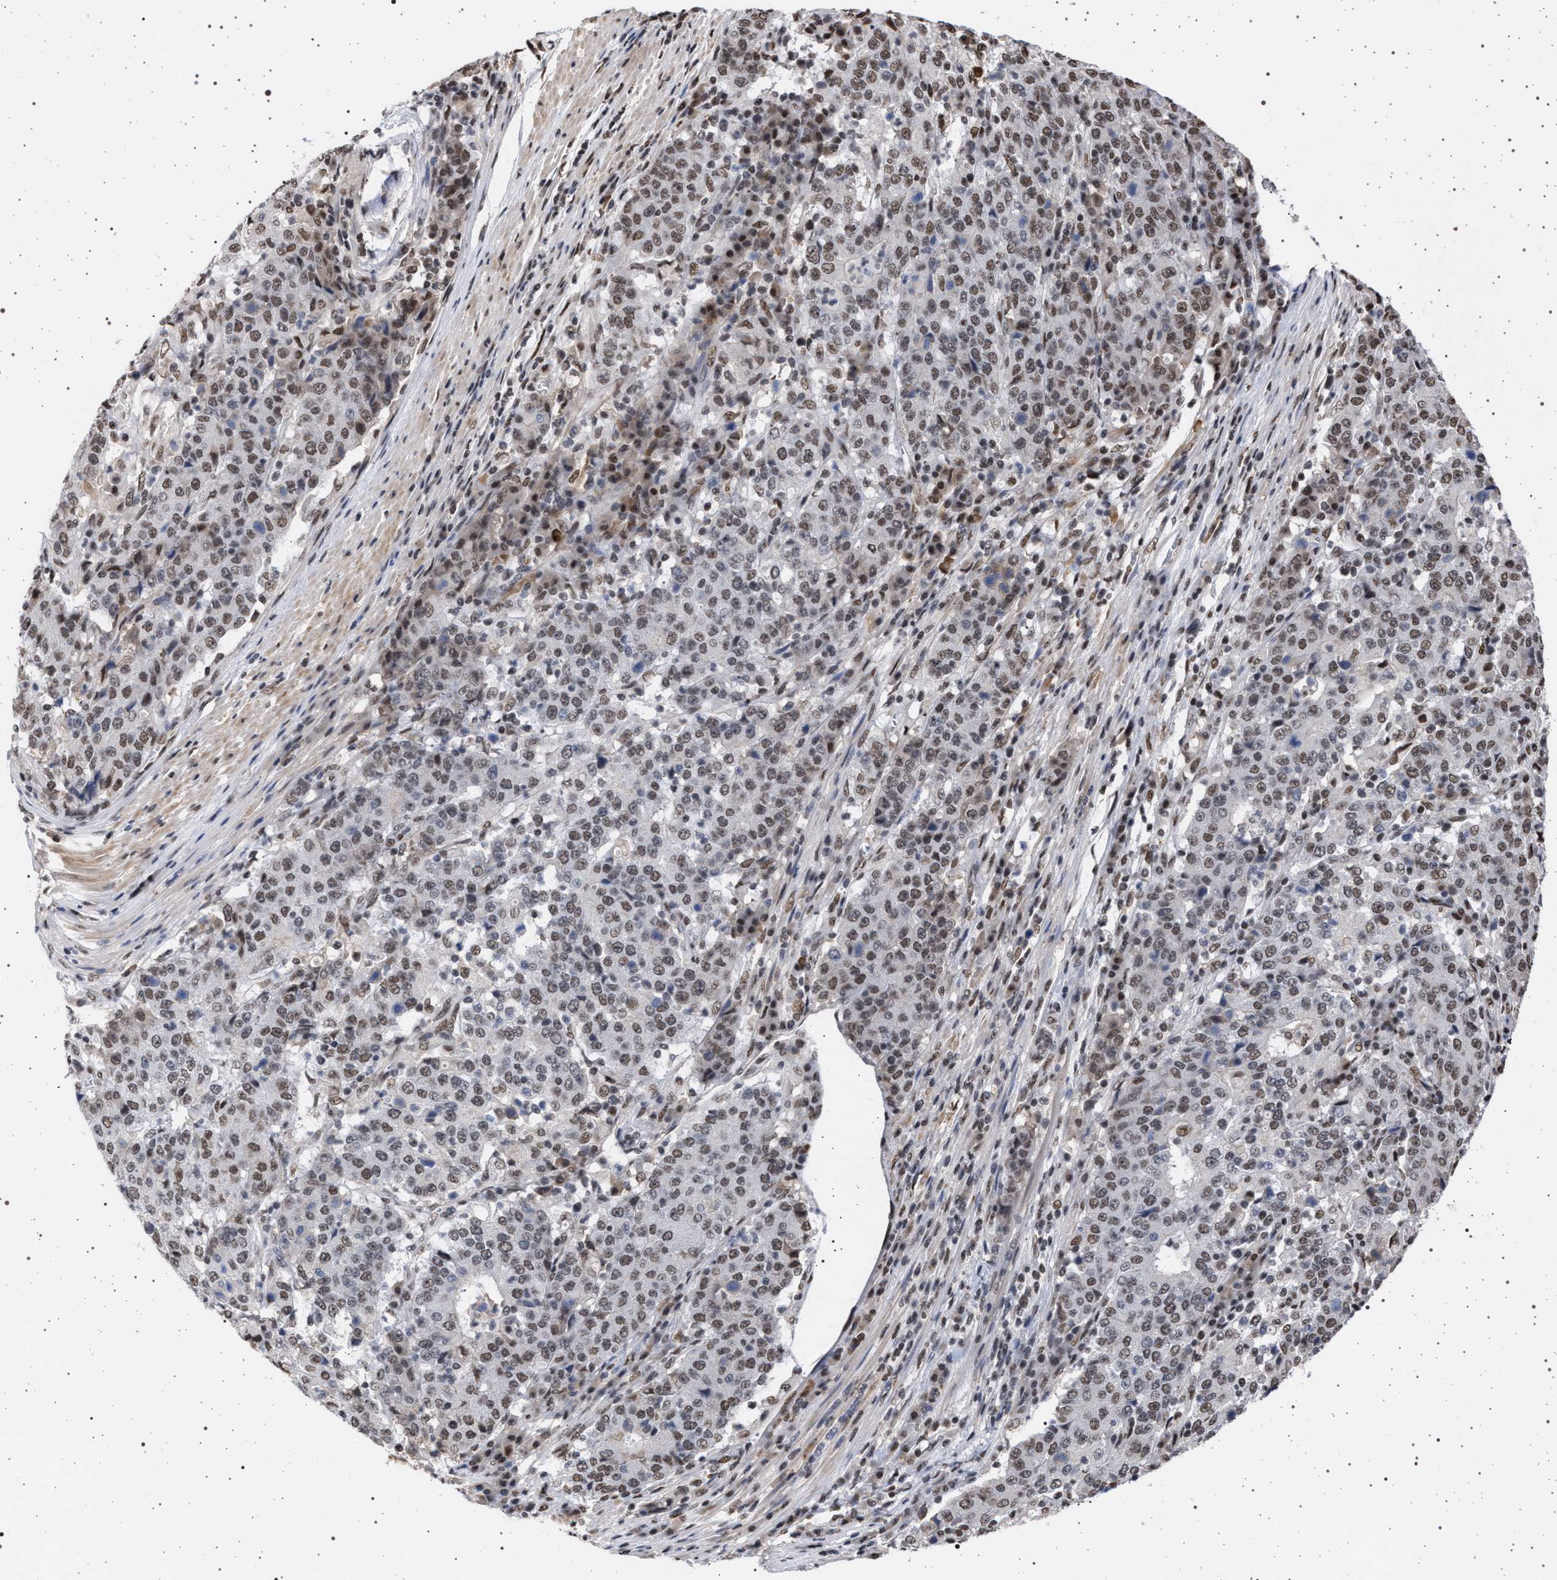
{"staining": {"intensity": "moderate", "quantity": ">75%", "location": "nuclear"}, "tissue": "stomach cancer", "cell_type": "Tumor cells", "image_type": "cancer", "snomed": [{"axis": "morphology", "description": "Adenocarcinoma, NOS"}, {"axis": "topography", "description": "Stomach"}], "caption": "A brown stain shows moderate nuclear expression of a protein in adenocarcinoma (stomach) tumor cells.", "gene": "PHF12", "patient": {"sex": "male", "age": 59}}